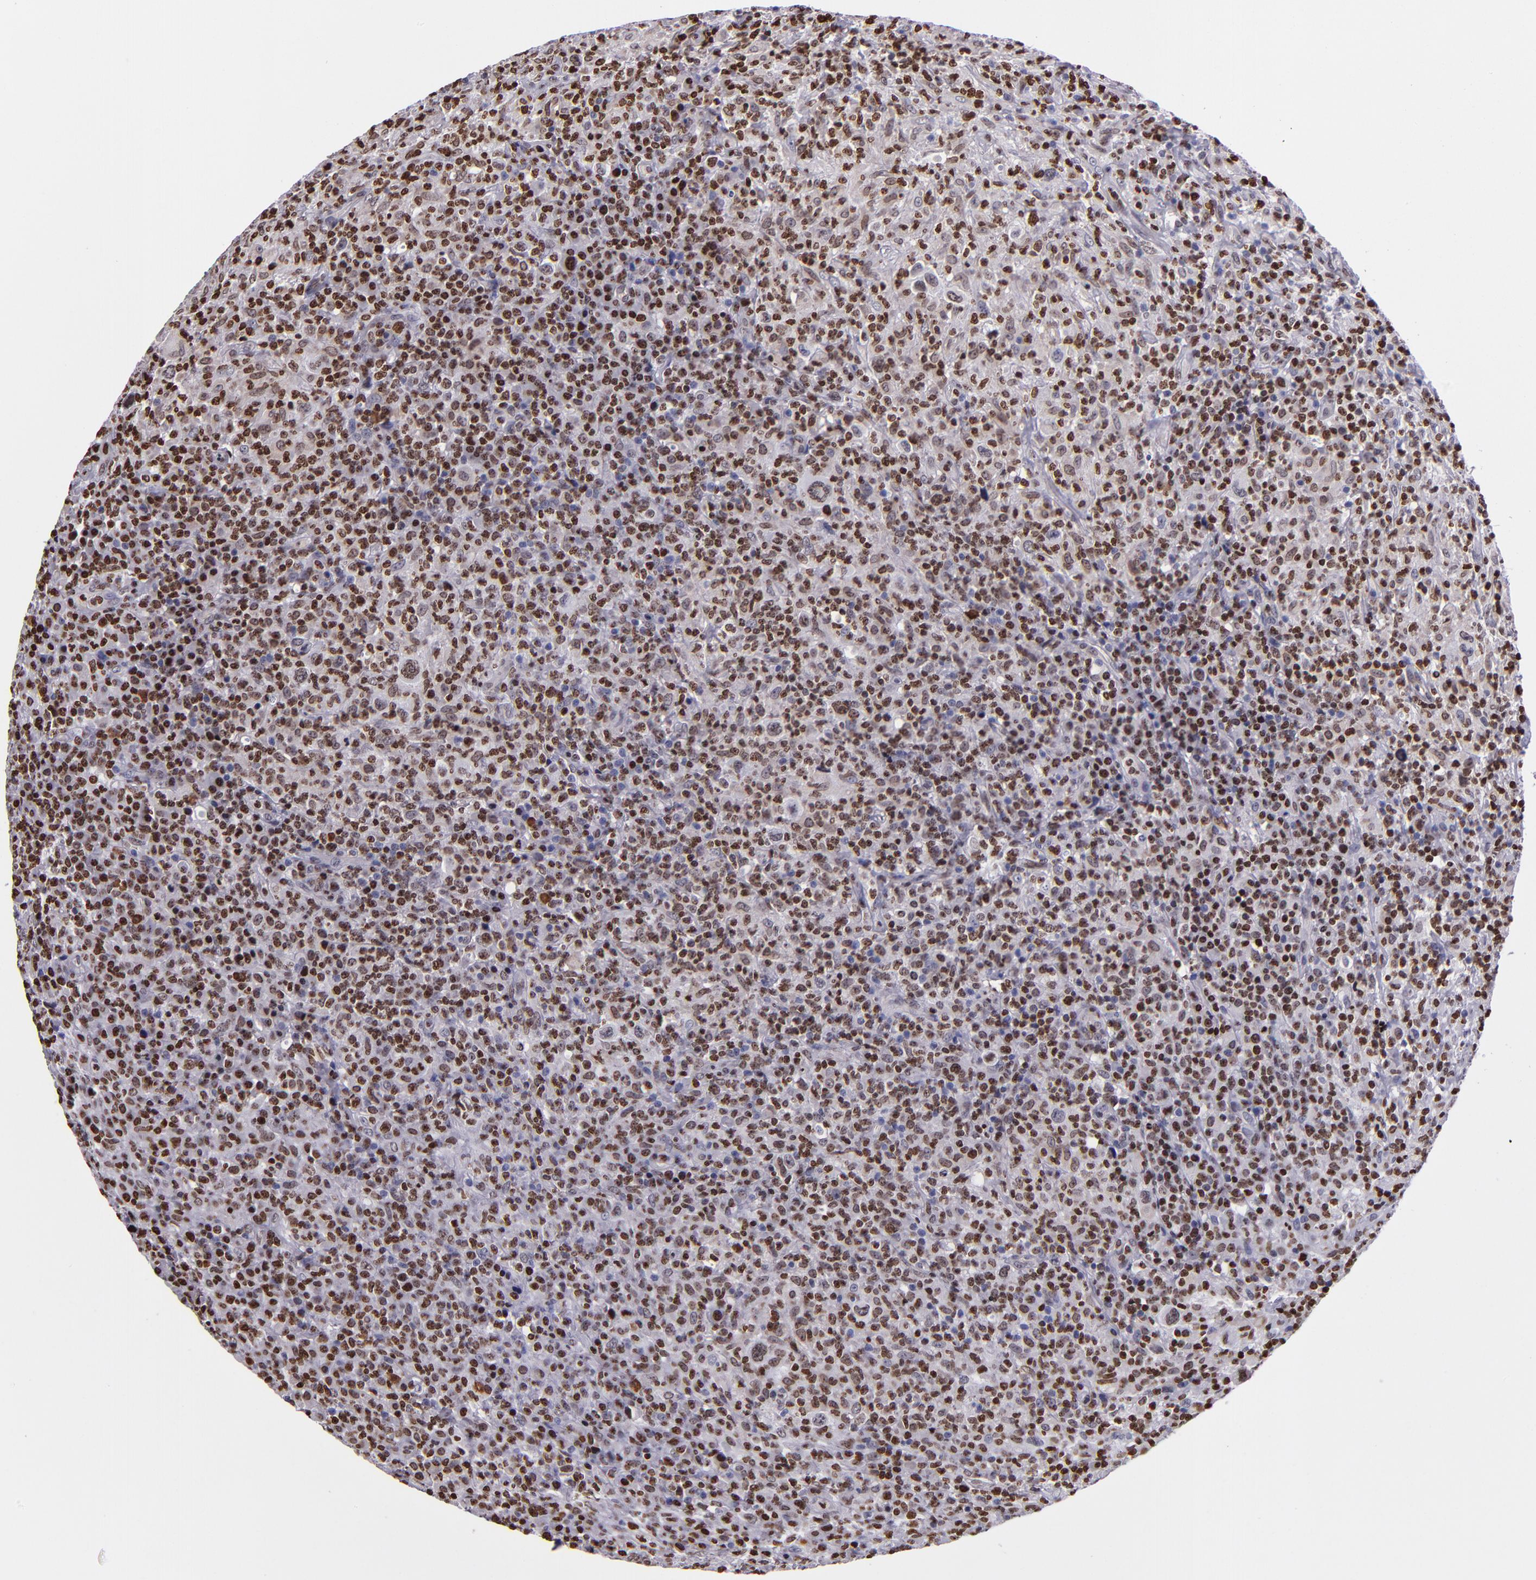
{"staining": {"intensity": "strong", "quantity": ">75%", "location": "nuclear"}, "tissue": "lymphoma", "cell_type": "Tumor cells", "image_type": "cancer", "snomed": [{"axis": "morphology", "description": "Hodgkin's disease, NOS"}, {"axis": "topography", "description": "Lymph node"}], "caption": "Strong nuclear protein staining is appreciated in about >75% of tumor cells in Hodgkin's disease. The staining was performed using DAB (3,3'-diaminobenzidine), with brown indicating positive protein expression. Nuclei are stained blue with hematoxylin.", "gene": "CDKL5", "patient": {"sex": "male", "age": 65}}